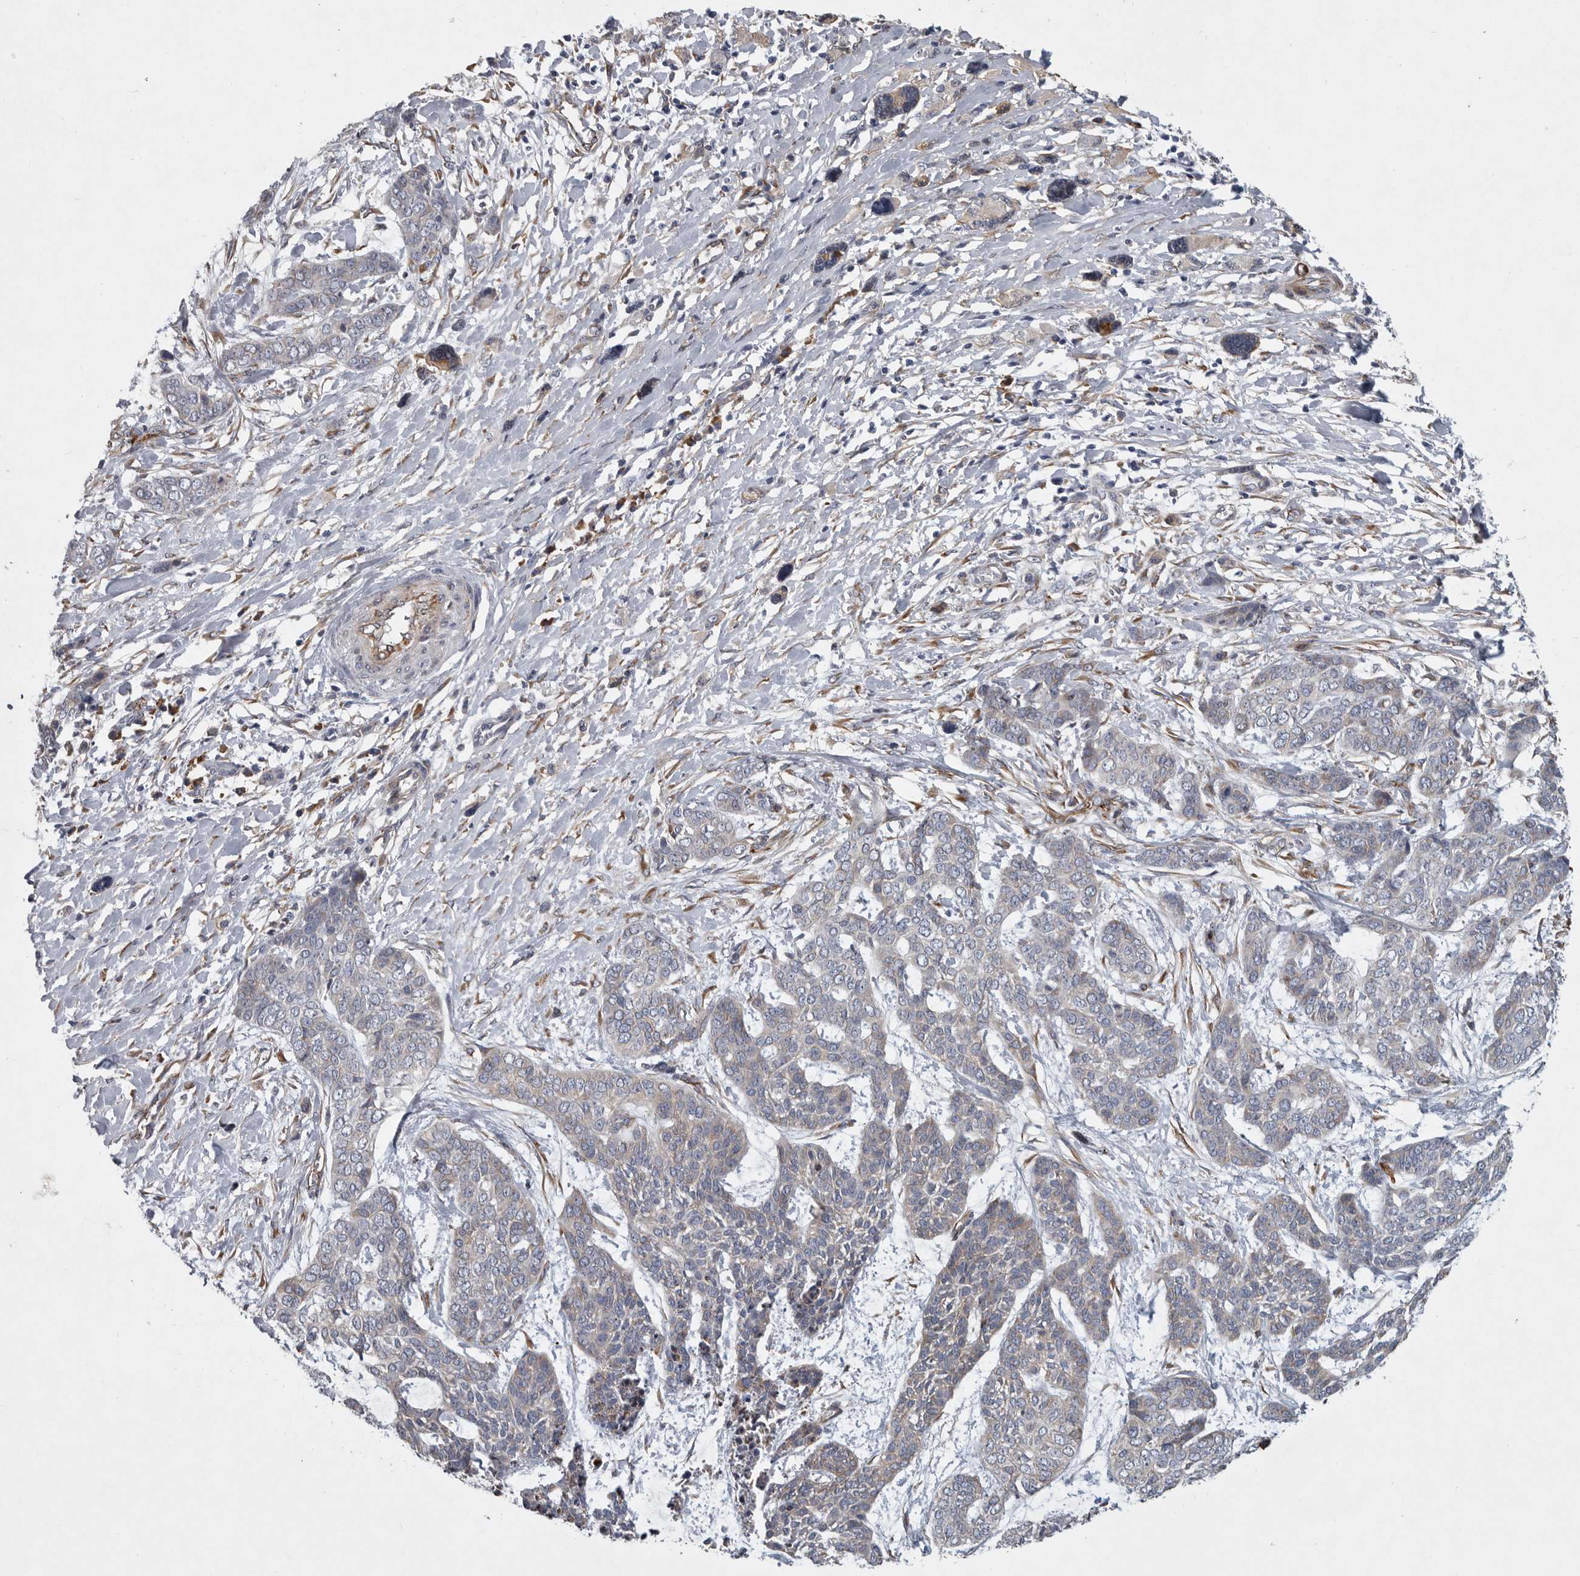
{"staining": {"intensity": "weak", "quantity": ">75%", "location": "cytoplasmic/membranous"}, "tissue": "skin cancer", "cell_type": "Tumor cells", "image_type": "cancer", "snomed": [{"axis": "morphology", "description": "Basal cell carcinoma"}, {"axis": "topography", "description": "Skin"}], "caption": "Immunohistochemistry (IHC) photomicrograph of neoplastic tissue: human skin basal cell carcinoma stained using immunohistochemistry (IHC) displays low levels of weak protein expression localized specifically in the cytoplasmic/membranous of tumor cells, appearing as a cytoplasmic/membranous brown color.", "gene": "MINPP1", "patient": {"sex": "female", "age": 64}}